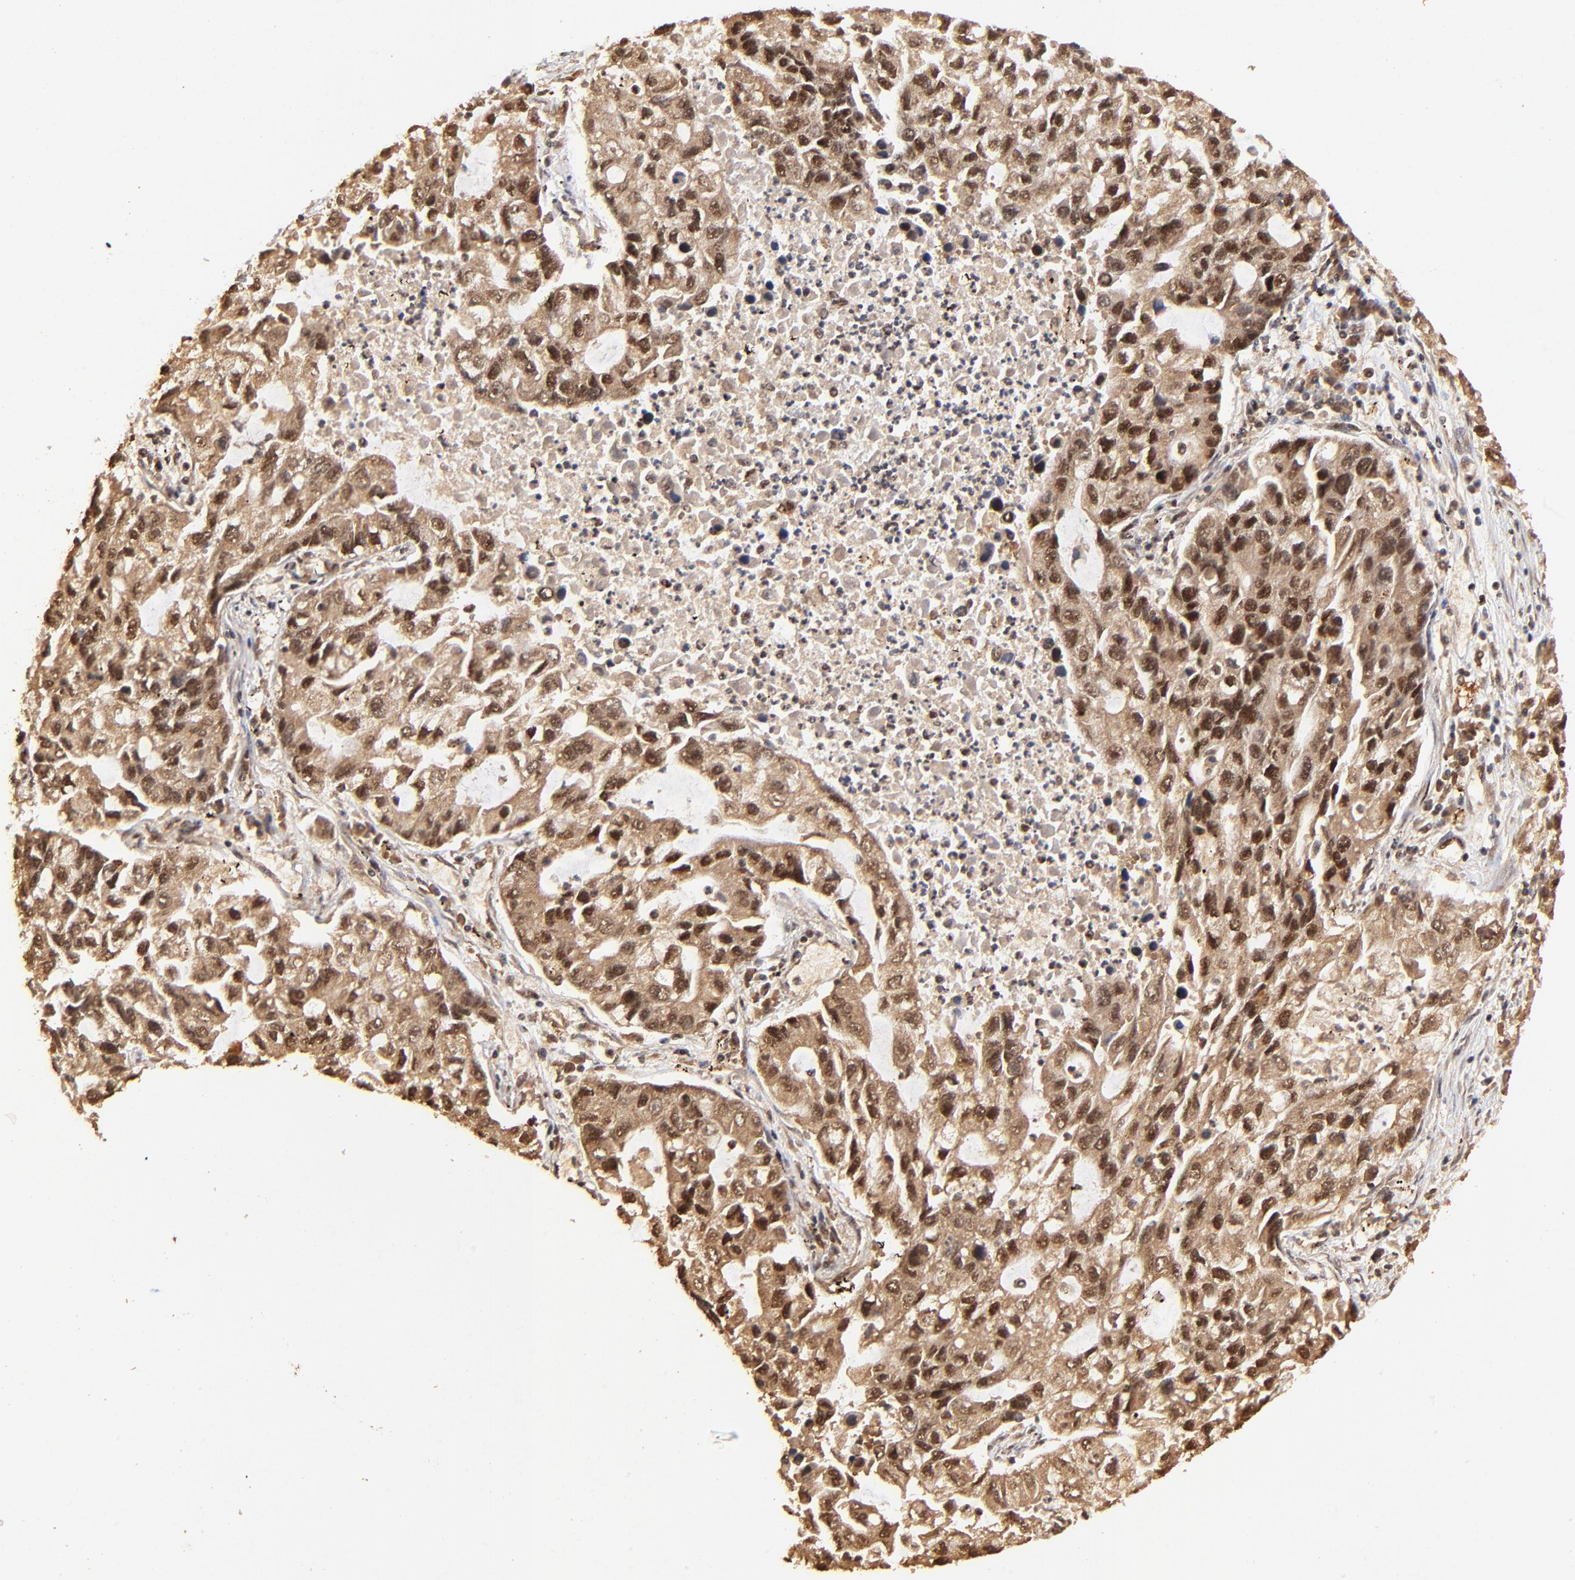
{"staining": {"intensity": "strong", "quantity": ">75%", "location": "cytoplasmic/membranous,nuclear"}, "tissue": "lung cancer", "cell_type": "Tumor cells", "image_type": "cancer", "snomed": [{"axis": "morphology", "description": "Adenocarcinoma, NOS"}, {"axis": "topography", "description": "Lung"}], "caption": "Immunohistochemistry (IHC) histopathology image of lung cancer (adenocarcinoma) stained for a protein (brown), which demonstrates high levels of strong cytoplasmic/membranous and nuclear staining in about >75% of tumor cells.", "gene": "MED12", "patient": {"sex": "female", "age": 51}}